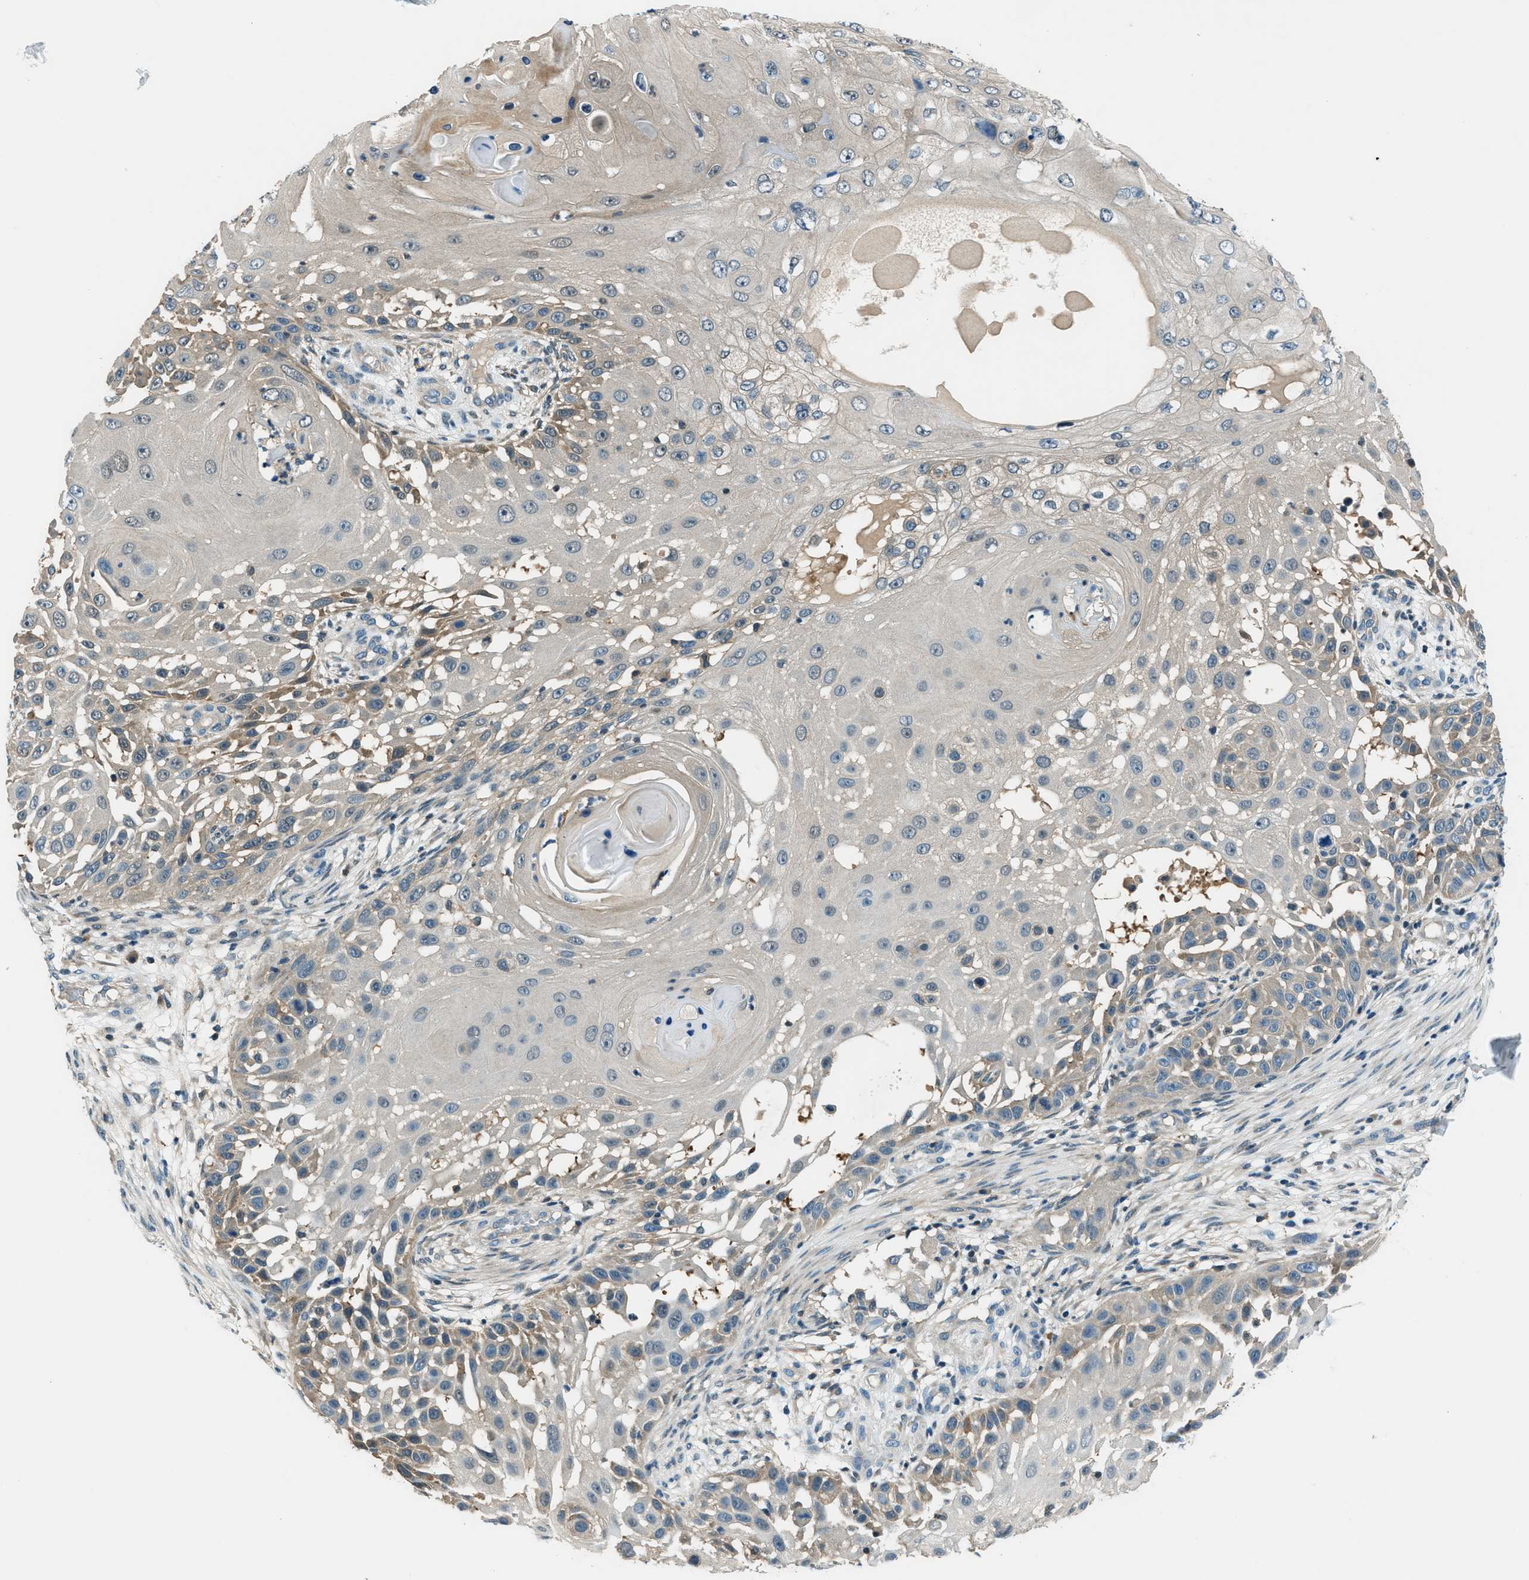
{"staining": {"intensity": "weak", "quantity": "25%-75%", "location": "cytoplasmic/membranous"}, "tissue": "skin cancer", "cell_type": "Tumor cells", "image_type": "cancer", "snomed": [{"axis": "morphology", "description": "Squamous cell carcinoma, NOS"}, {"axis": "topography", "description": "Skin"}], "caption": "Brown immunohistochemical staining in human skin squamous cell carcinoma exhibits weak cytoplasmic/membranous staining in approximately 25%-75% of tumor cells.", "gene": "HEBP2", "patient": {"sex": "female", "age": 44}}